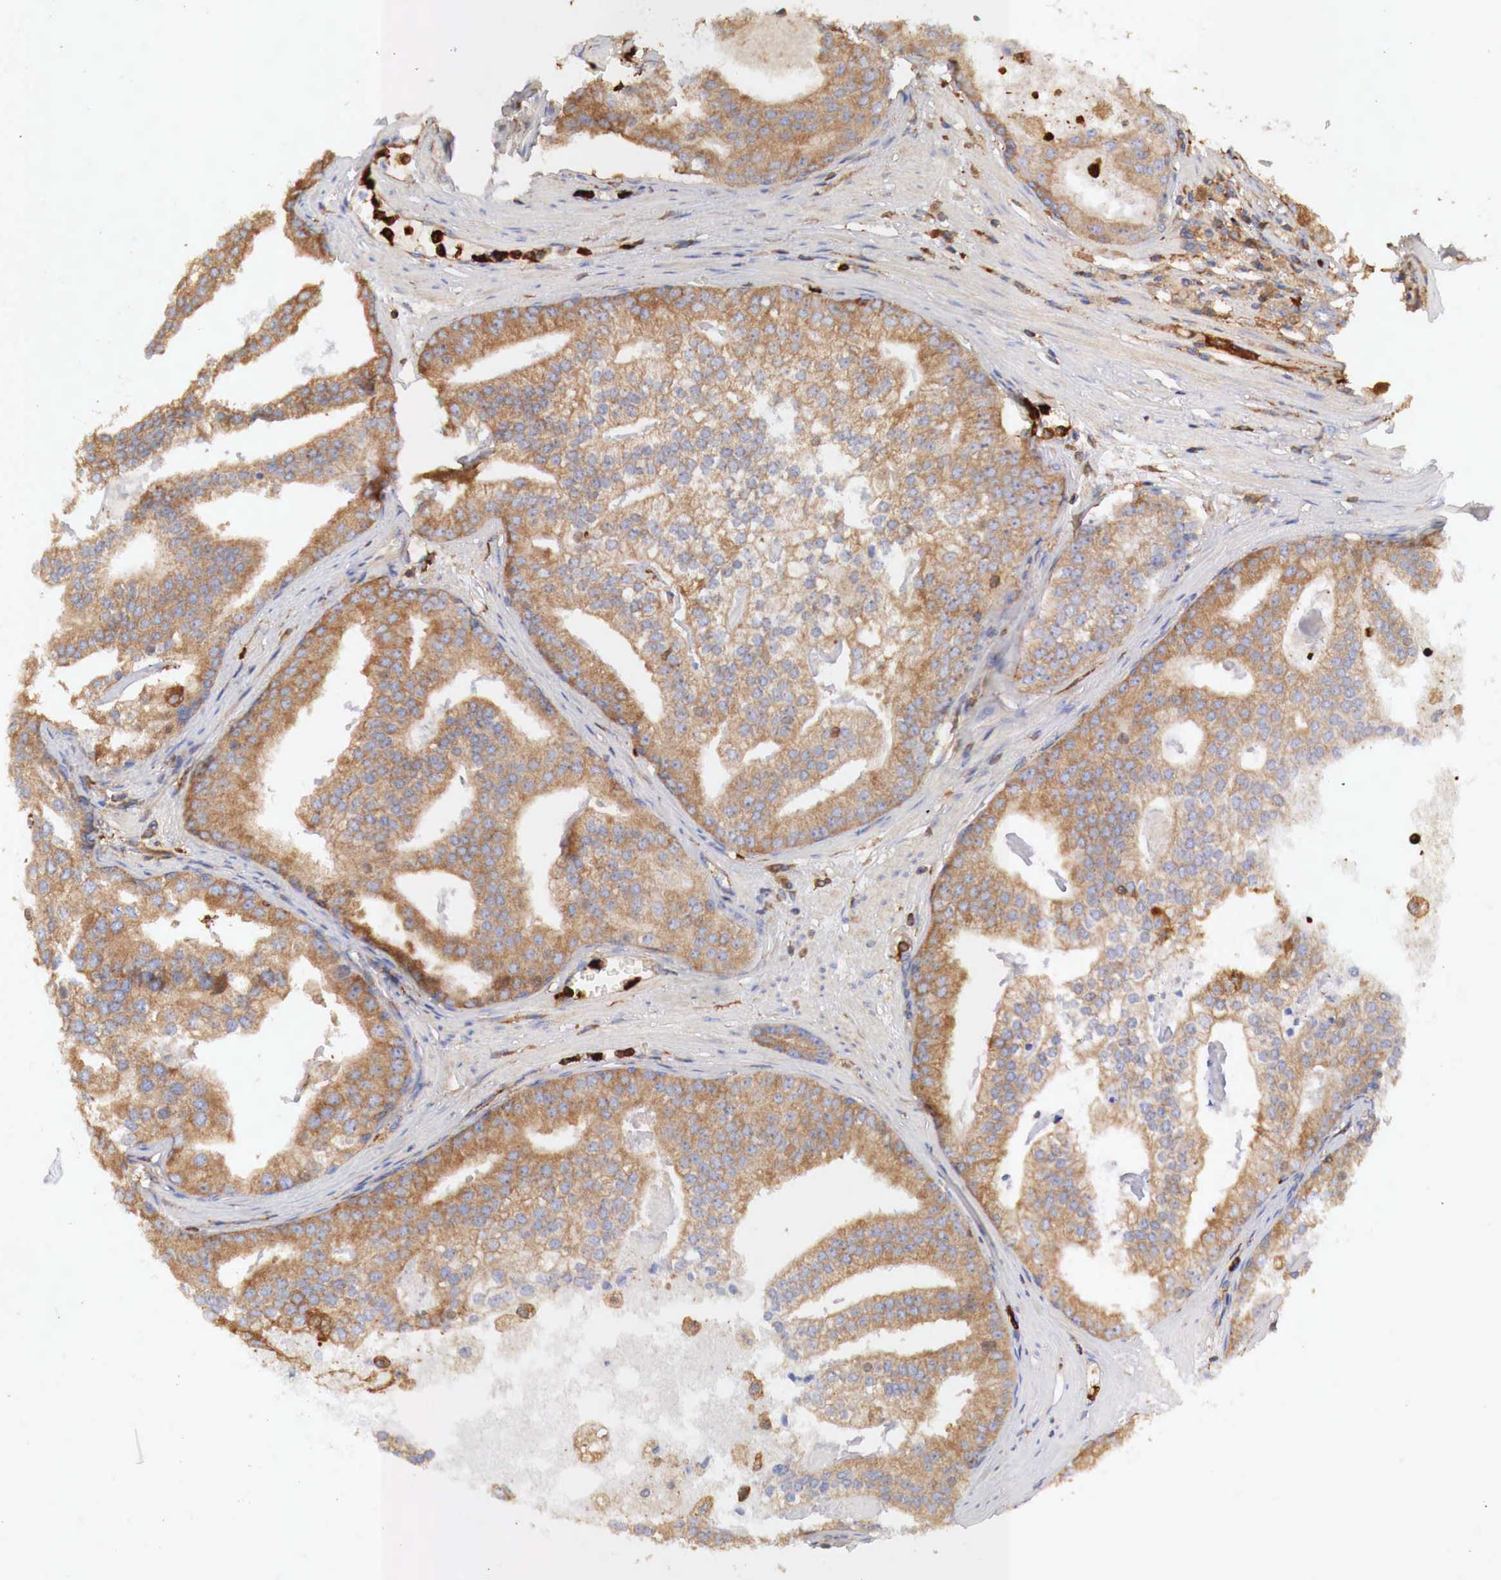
{"staining": {"intensity": "moderate", "quantity": ">75%", "location": "cytoplasmic/membranous"}, "tissue": "prostate cancer", "cell_type": "Tumor cells", "image_type": "cancer", "snomed": [{"axis": "morphology", "description": "Adenocarcinoma, High grade"}, {"axis": "topography", "description": "Prostate"}], "caption": "Protein positivity by immunohistochemistry (IHC) demonstrates moderate cytoplasmic/membranous positivity in about >75% of tumor cells in prostate cancer.", "gene": "G6PD", "patient": {"sex": "male", "age": 56}}